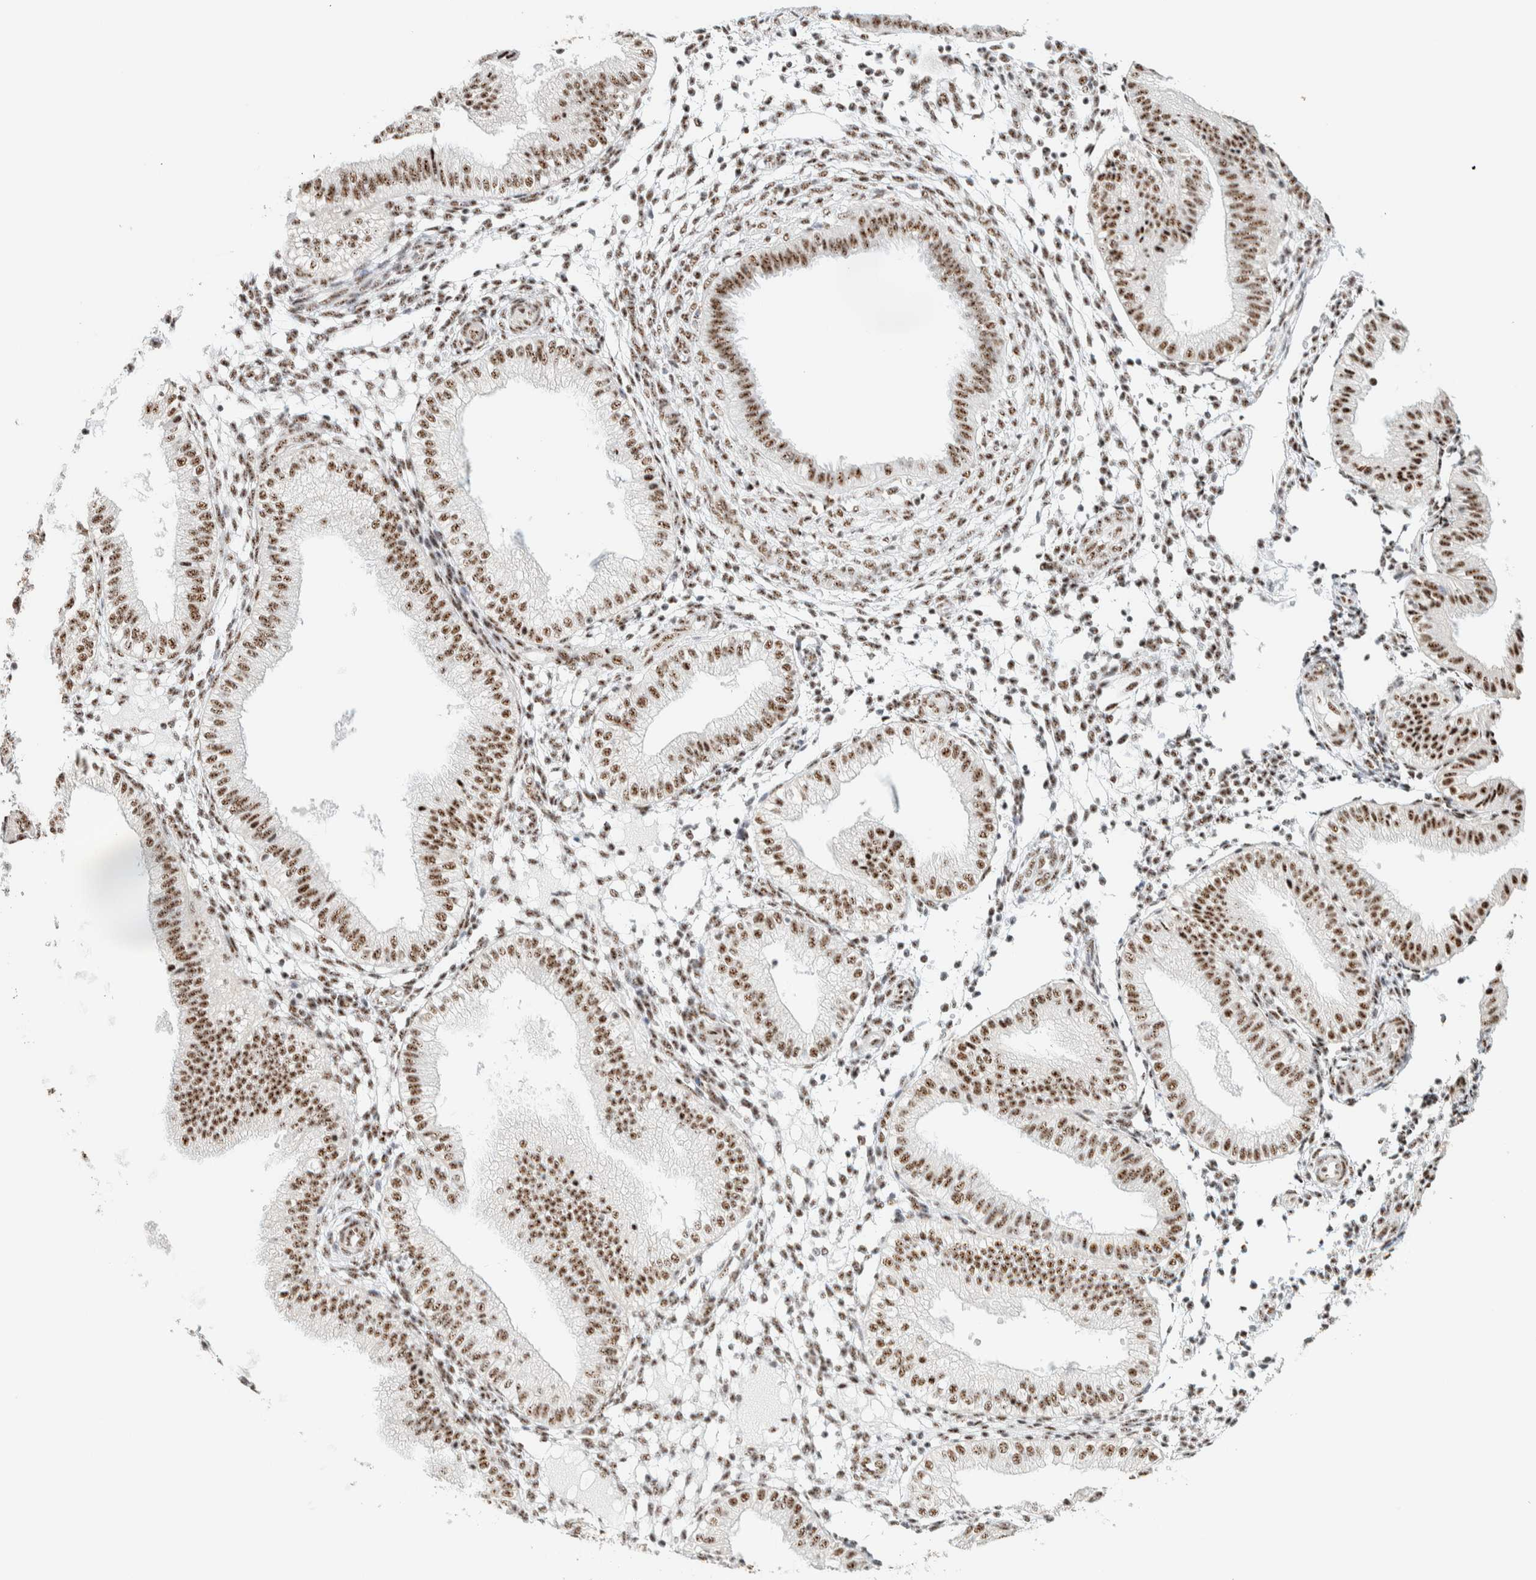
{"staining": {"intensity": "weak", "quantity": ">75%", "location": "nuclear"}, "tissue": "endometrium", "cell_type": "Cells in endometrial stroma", "image_type": "normal", "snomed": [{"axis": "morphology", "description": "Normal tissue, NOS"}, {"axis": "topography", "description": "Endometrium"}], "caption": "Normal endometrium was stained to show a protein in brown. There is low levels of weak nuclear expression in about >75% of cells in endometrial stroma. (Brightfield microscopy of DAB IHC at high magnification).", "gene": "SON", "patient": {"sex": "female", "age": 39}}